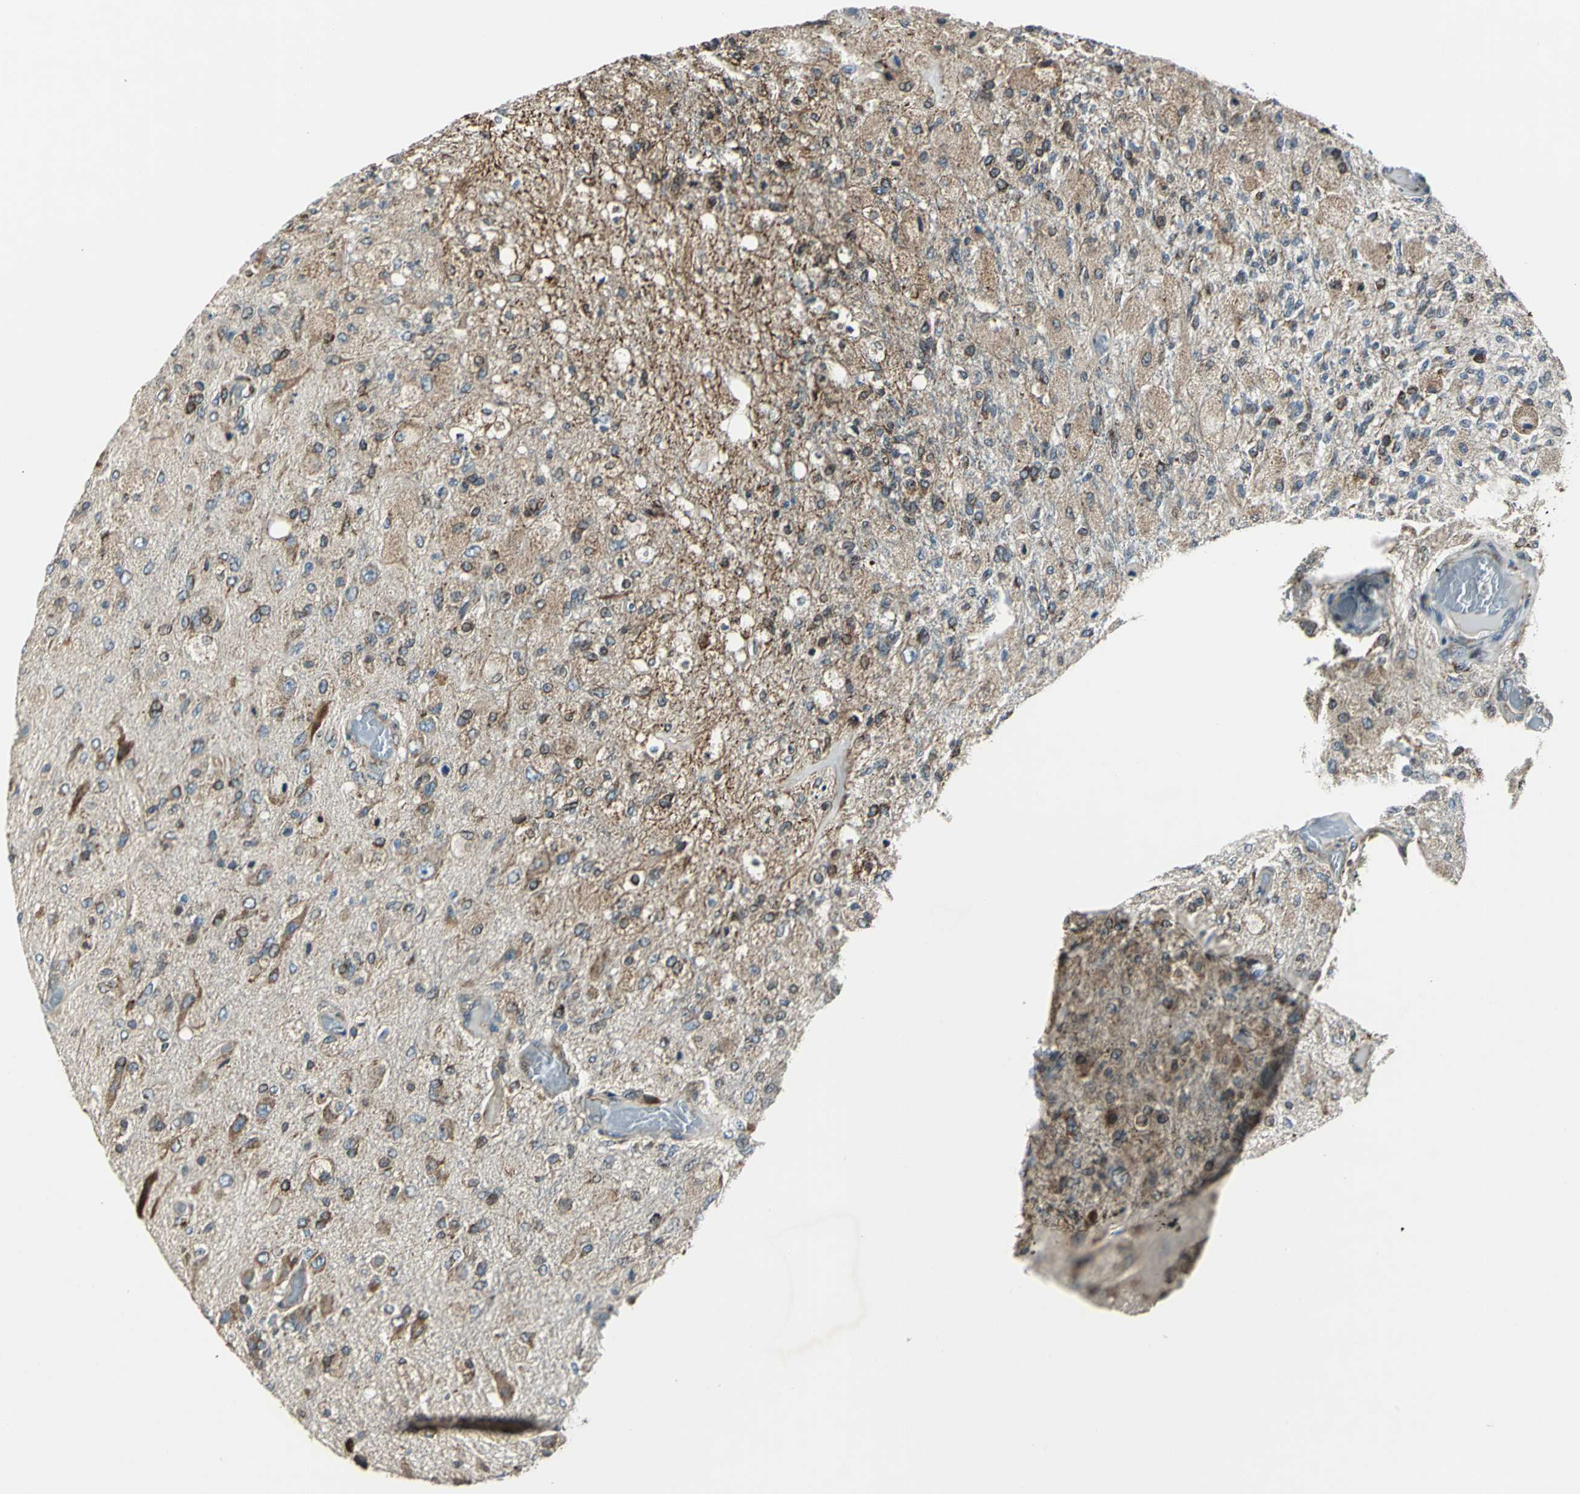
{"staining": {"intensity": "moderate", "quantity": "25%-75%", "location": "cytoplasmic/membranous"}, "tissue": "glioma", "cell_type": "Tumor cells", "image_type": "cancer", "snomed": [{"axis": "morphology", "description": "Normal tissue, NOS"}, {"axis": "morphology", "description": "Glioma, malignant, High grade"}, {"axis": "topography", "description": "Cerebral cortex"}], "caption": "High-grade glioma (malignant) stained with a protein marker demonstrates moderate staining in tumor cells.", "gene": "HTATIP2", "patient": {"sex": "male", "age": 77}}